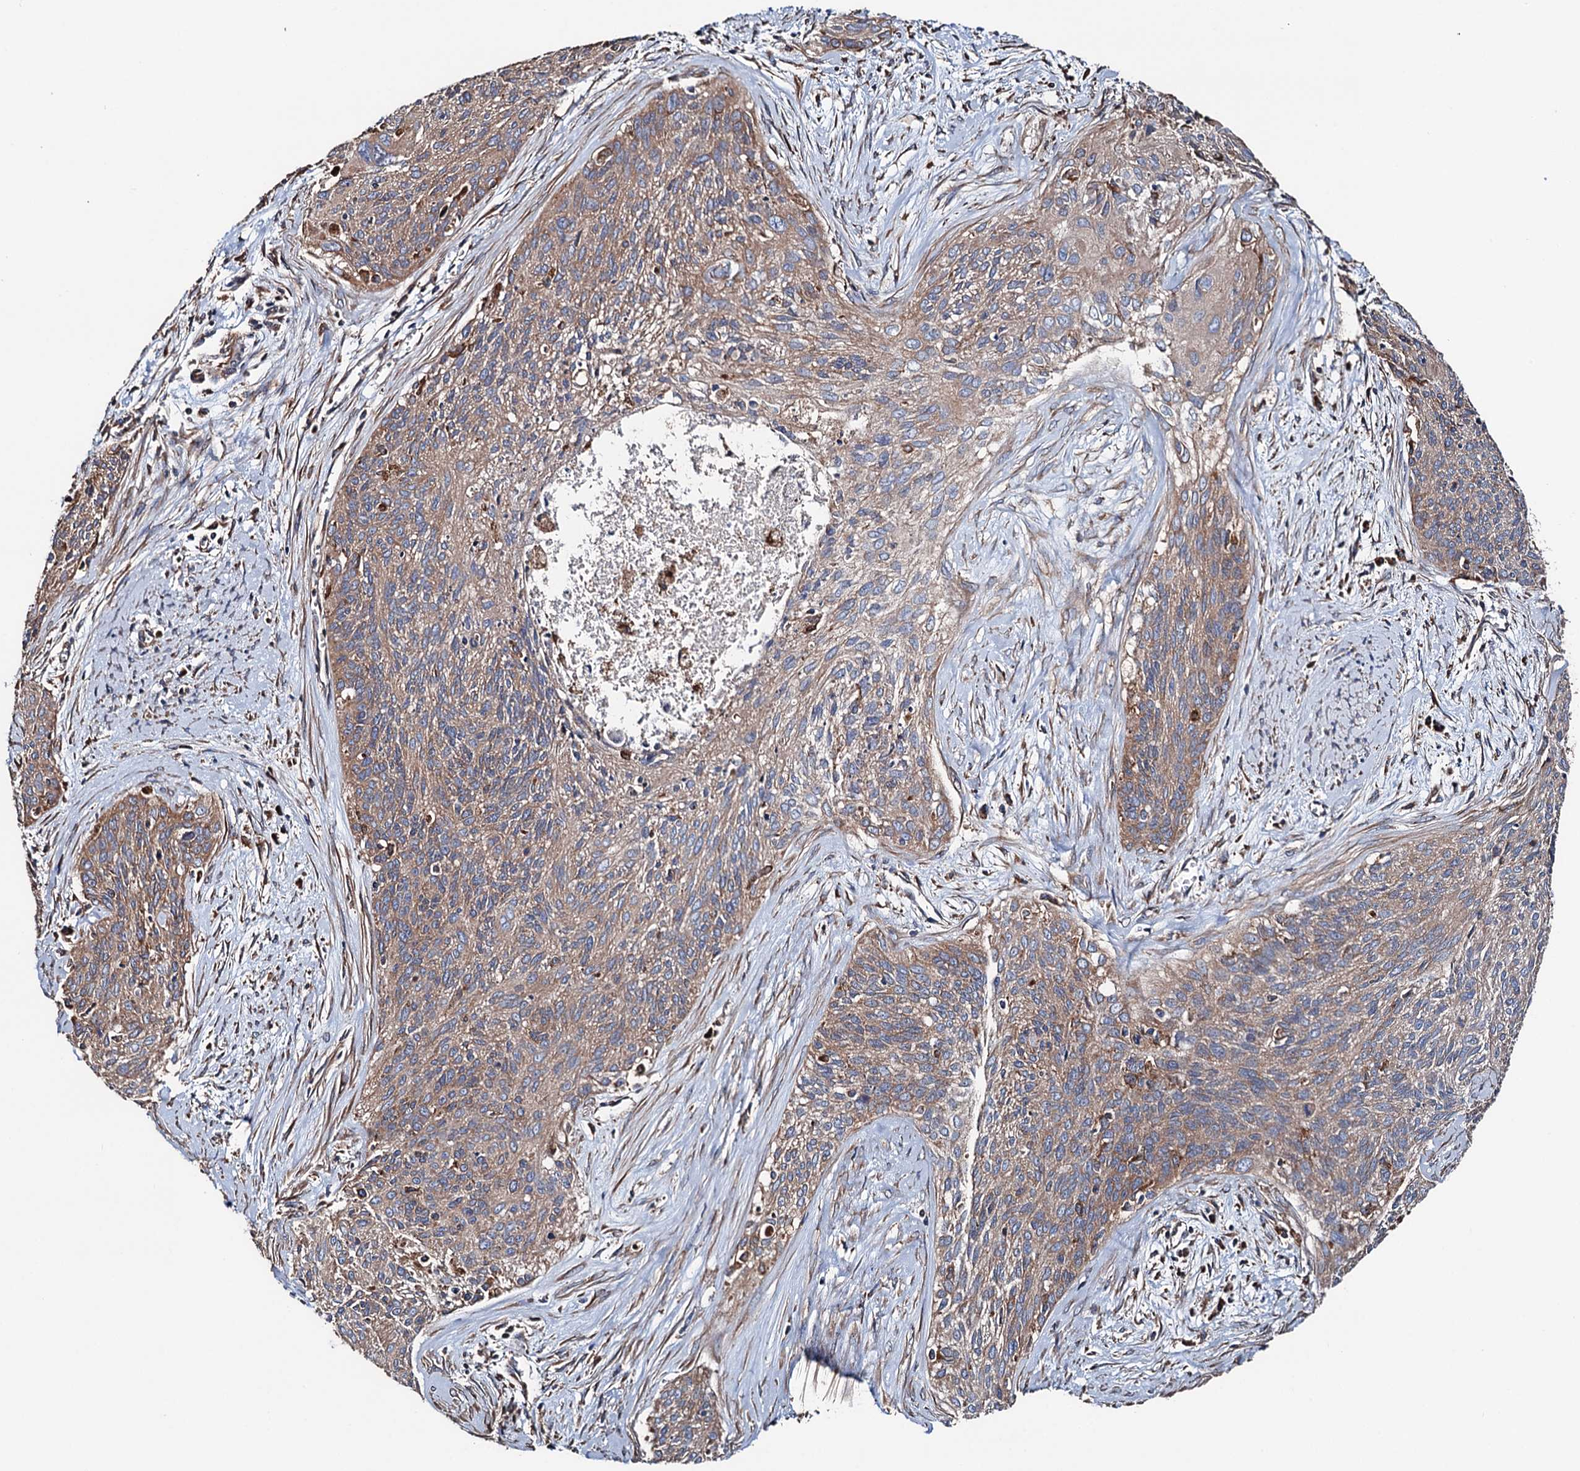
{"staining": {"intensity": "weak", "quantity": ">75%", "location": "cytoplasmic/membranous"}, "tissue": "cervical cancer", "cell_type": "Tumor cells", "image_type": "cancer", "snomed": [{"axis": "morphology", "description": "Squamous cell carcinoma, NOS"}, {"axis": "topography", "description": "Cervix"}], "caption": "Immunohistochemical staining of human cervical squamous cell carcinoma displays low levels of weak cytoplasmic/membranous protein expression in approximately >75% of tumor cells.", "gene": "ERP29", "patient": {"sex": "female", "age": 55}}